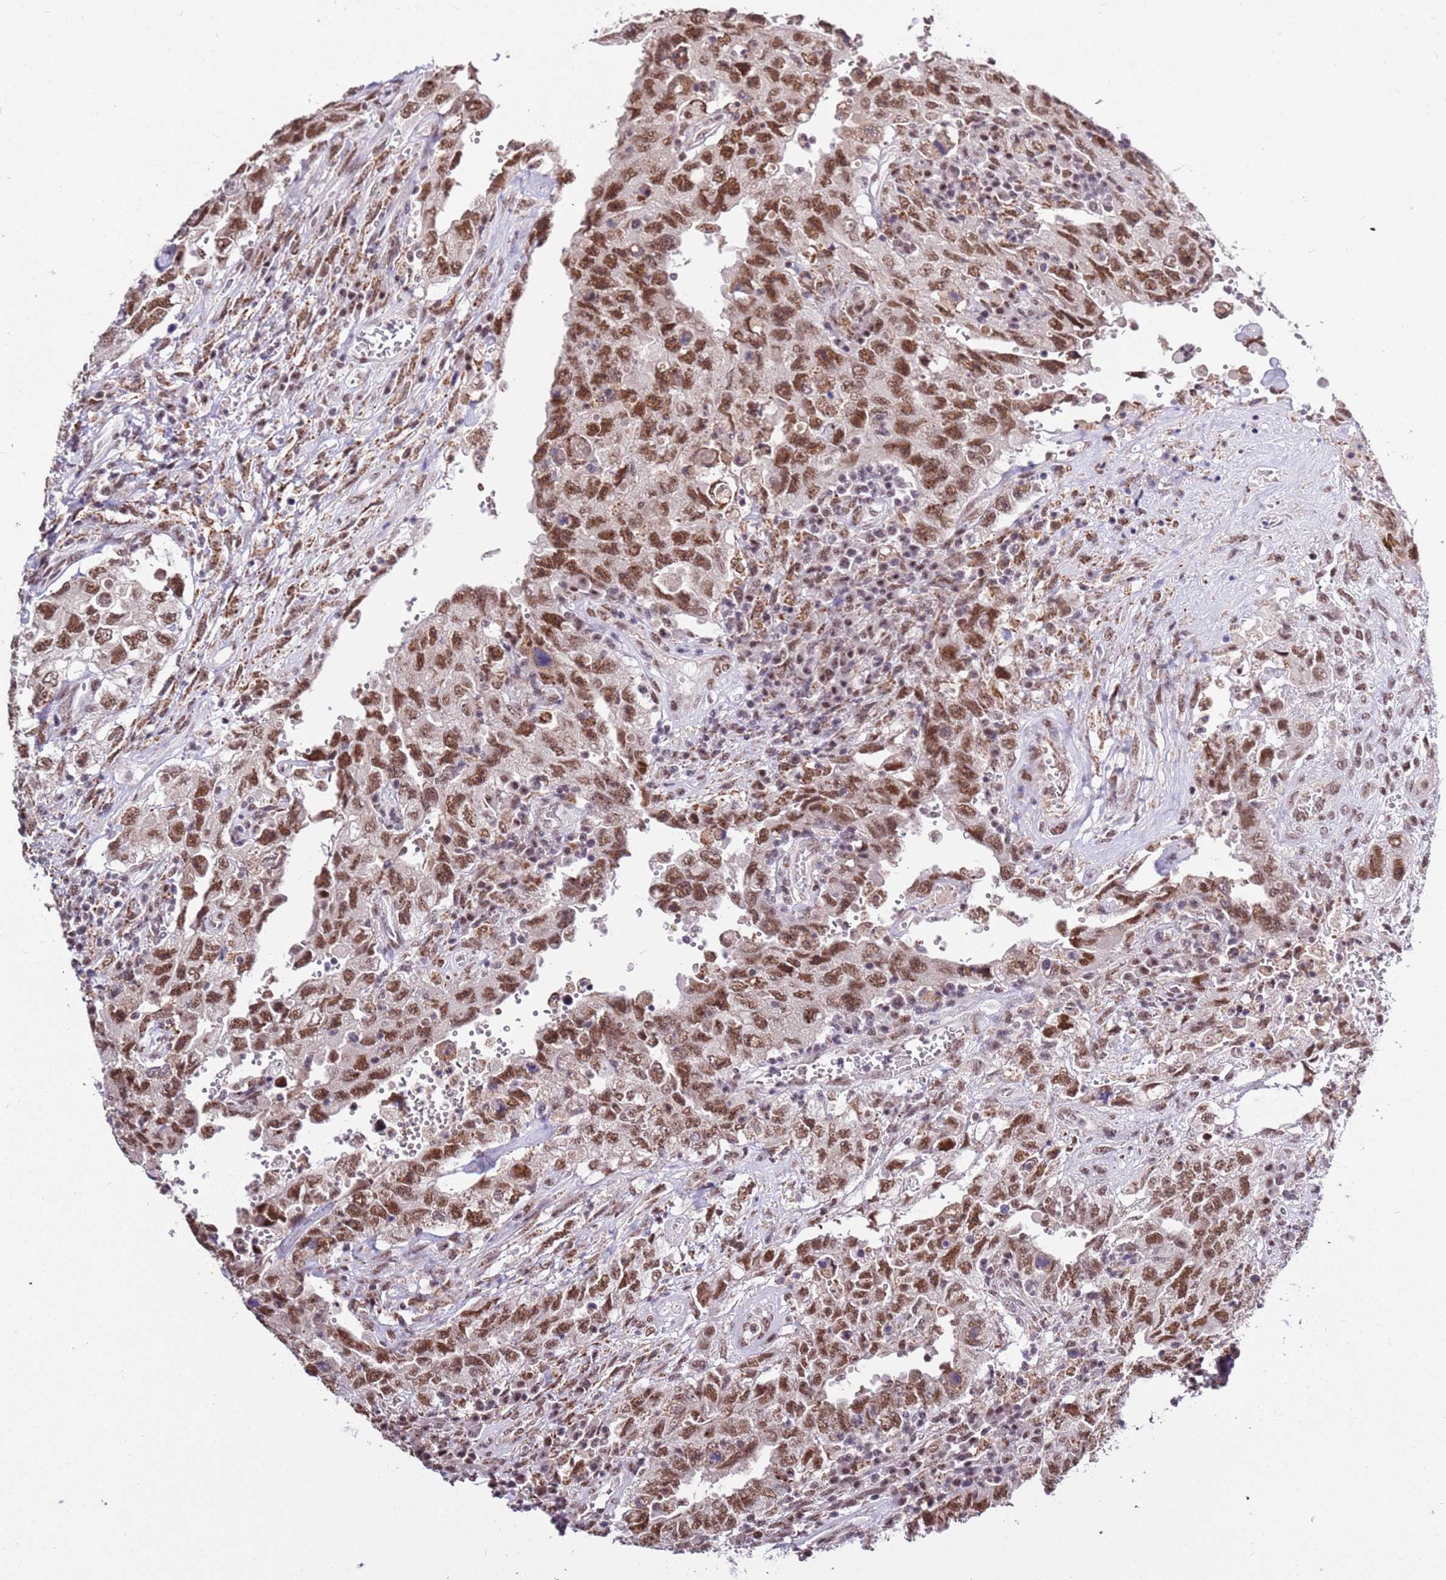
{"staining": {"intensity": "moderate", "quantity": ">75%", "location": "nuclear"}, "tissue": "testis cancer", "cell_type": "Tumor cells", "image_type": "cancer", "snomed": [{"axis": "morphology", "description": "Carcinoma, Embryonal, NOS"}, {"axis": "topography", "description": "Testis"}], "caption": "Testis cancer tissue displays moderate nuclear expression in approximately >75% of tumor cells", "gene": "AKAP8L", "patient": {"sex": "male", "age": 26}}